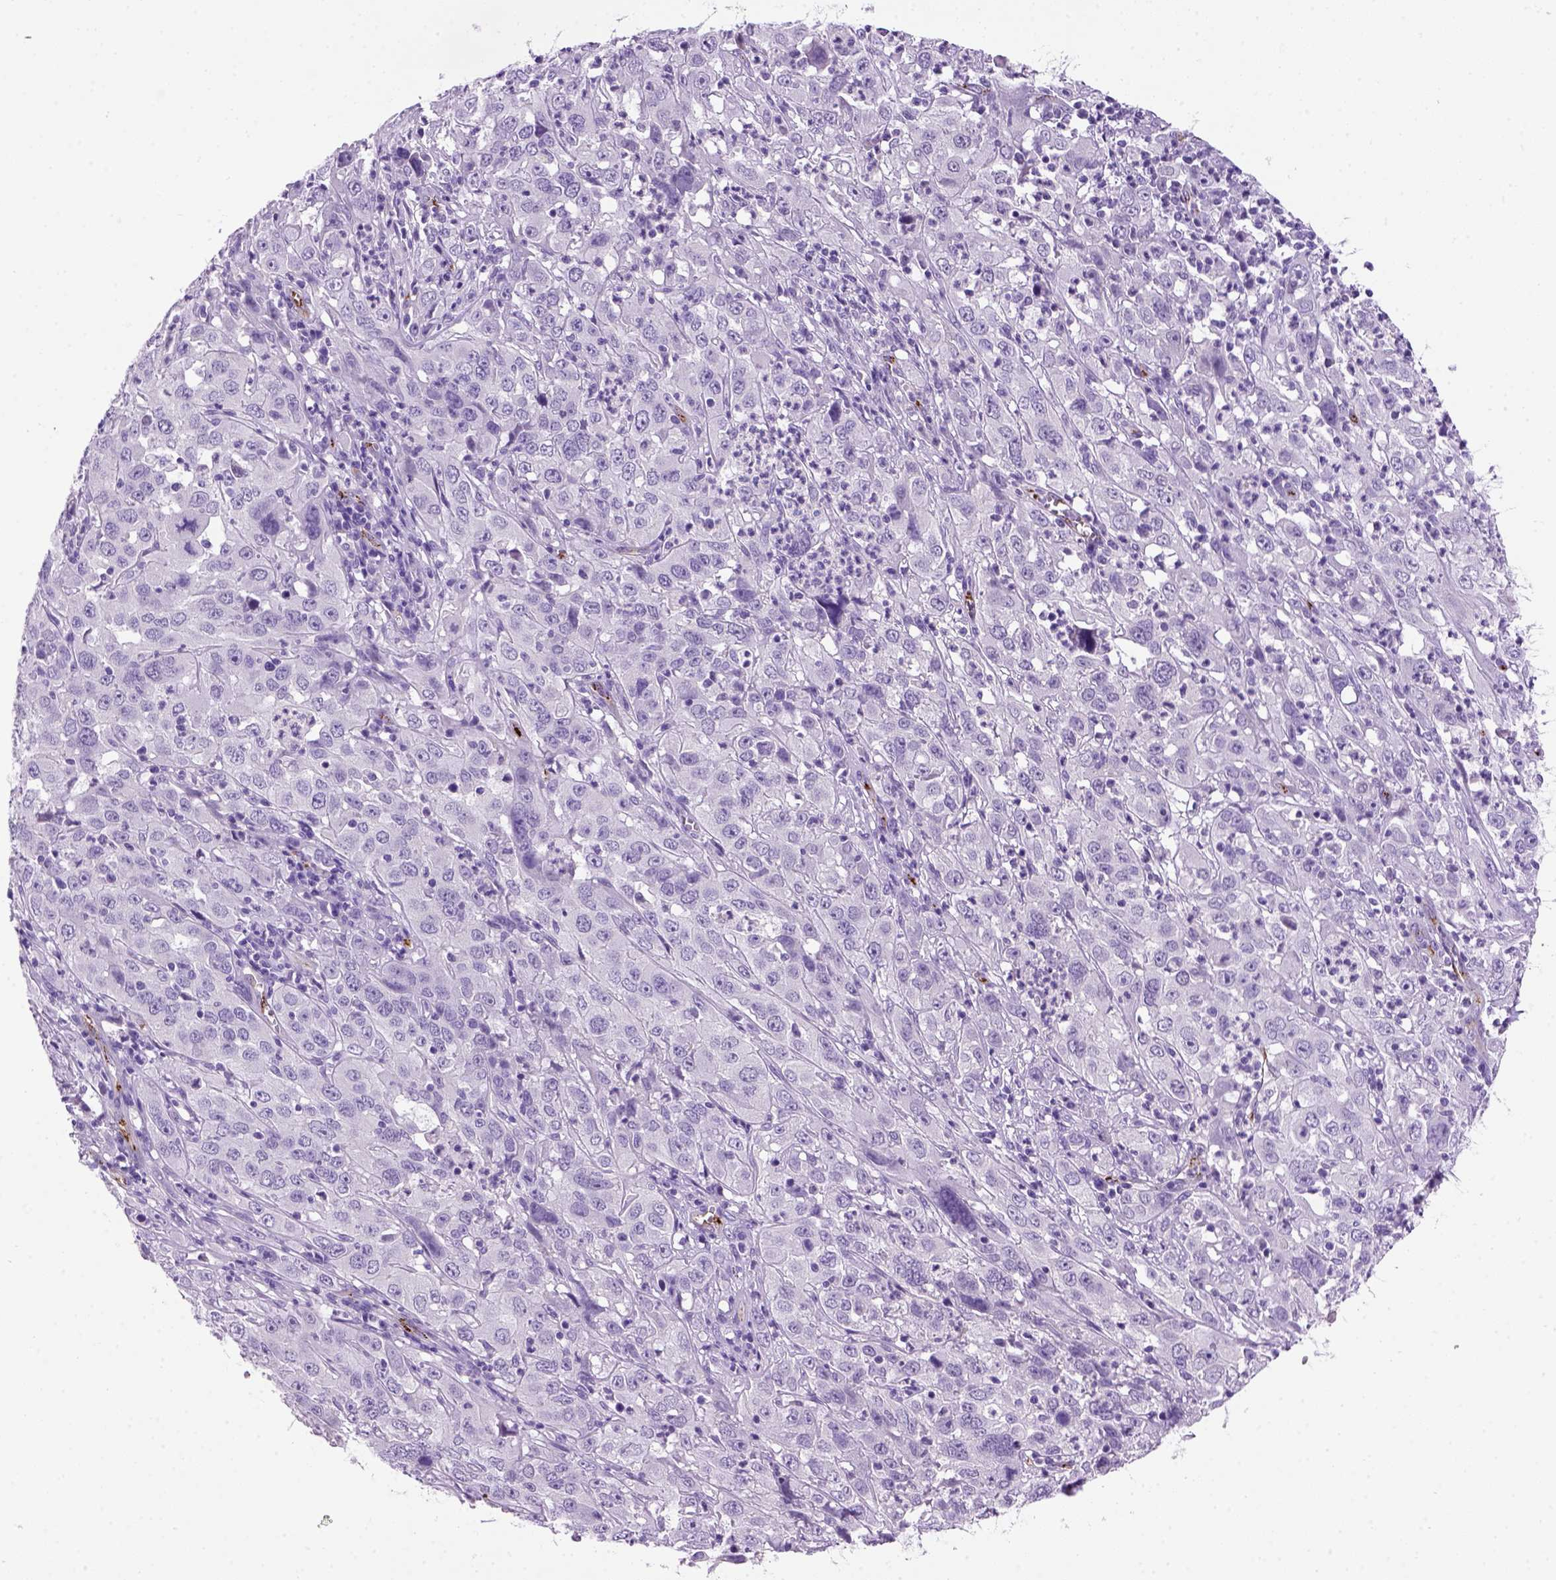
{"staining": {"intensity": "negative", "quantity": "none", "location": "none"}, "tissue": "cervical cancer", "cell_type": "Tumor cells", "image_type": "cancer", "snomed": [{"axis": "morphology", "description": "Squamous cell carcinoma, NOS"}, {"axis": "topography", "description": "Cervix"}], "caption": "DAB immunohistochemical staining of squamous cell carcinoma (cervical) displays no significant staining in tumor cells.", "gene": "VWF", "patient": {"sex": "female", "age": 32}}